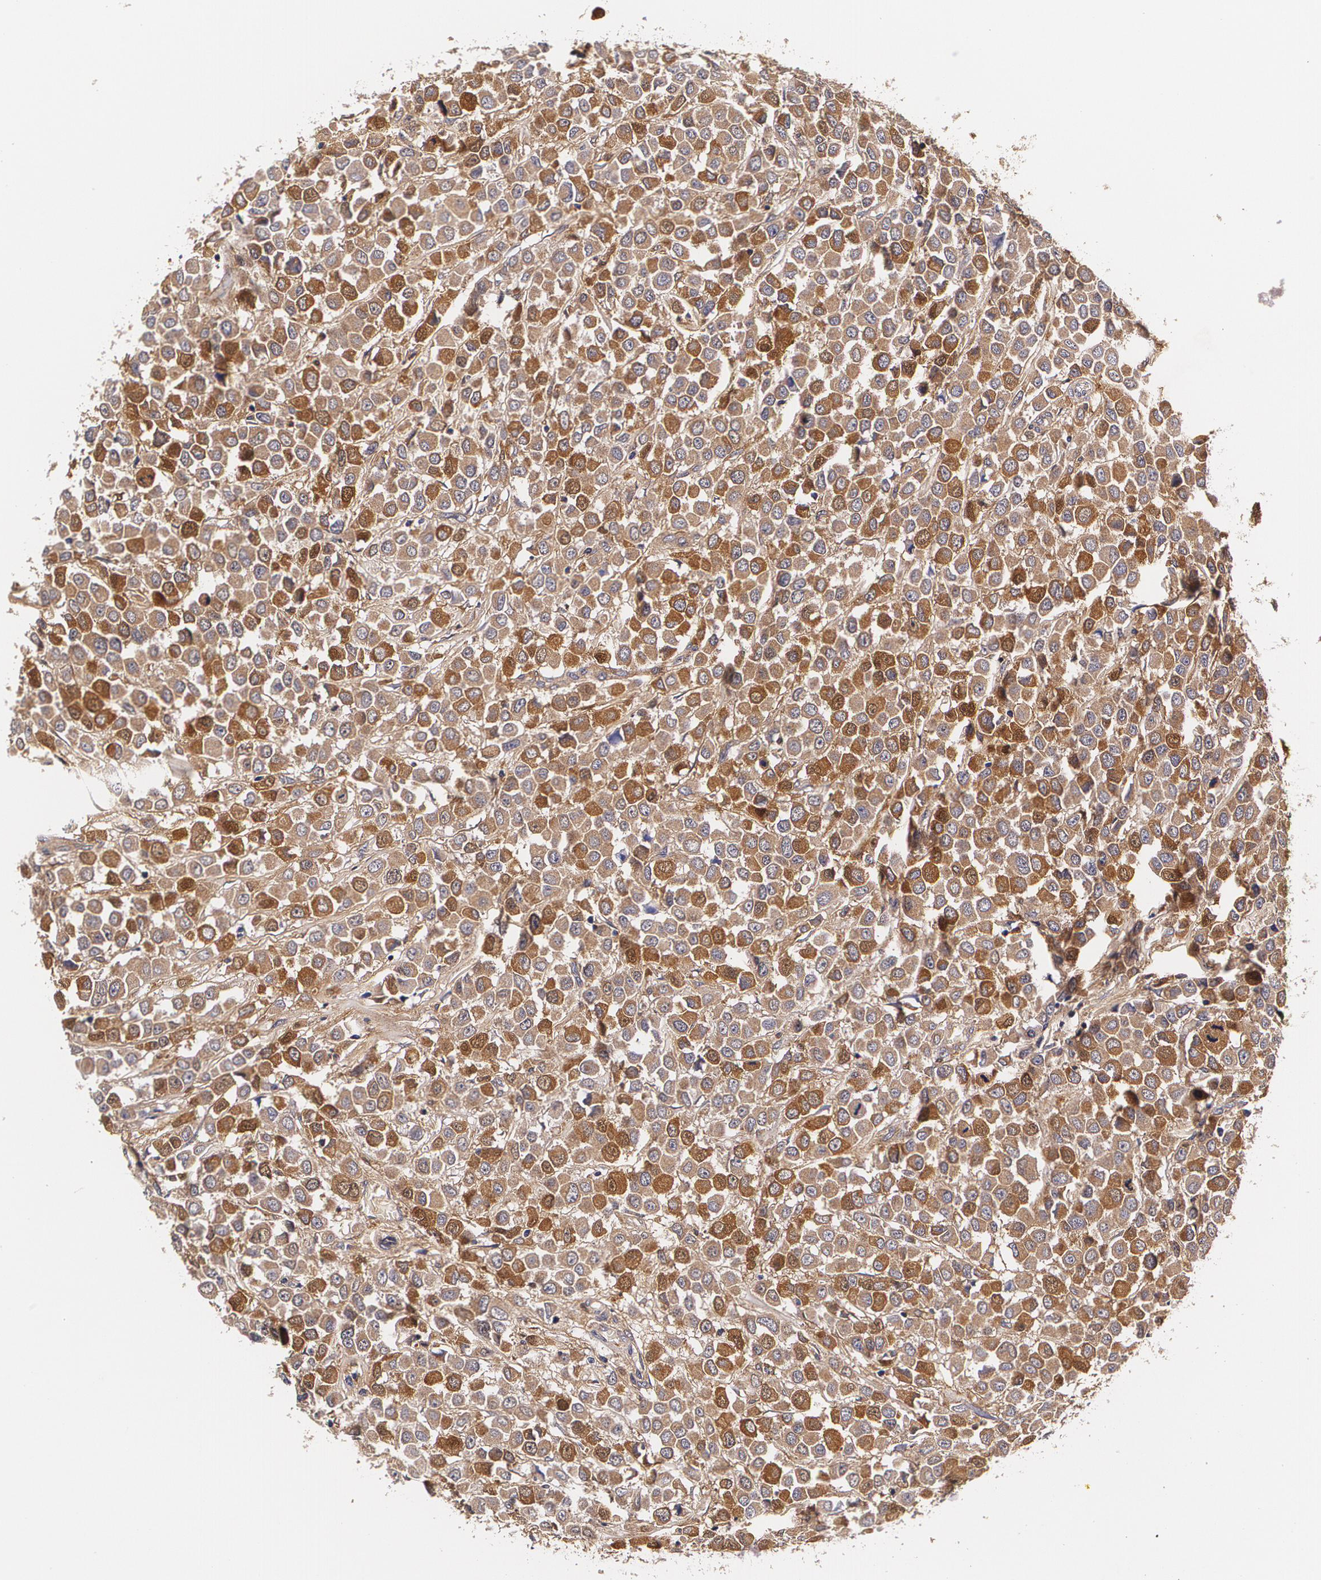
{"staining": {"intensity": "moderate", "quantity": "25%-75%", "location": "cytoplasmic/membranous"}, "tissue": "breast cancer", "cell_type": "Tumor cells", "image_type": "cancer", "snomed": [{"axis": "morphology", "description": "Duct carcinoma"}, {"axis": "topography", "description": "Breast"}], "caption": "Immunohistochemical staining of human breast cancer reveals moderate cytoplasmic/membranous protein staining in approximately 25%-75% of tumor cells. (brown staining indicates protein expression, while blue staining denotes nuclei).", "gene": "TTR", "patient": {"sex": "female", "age": 61}}